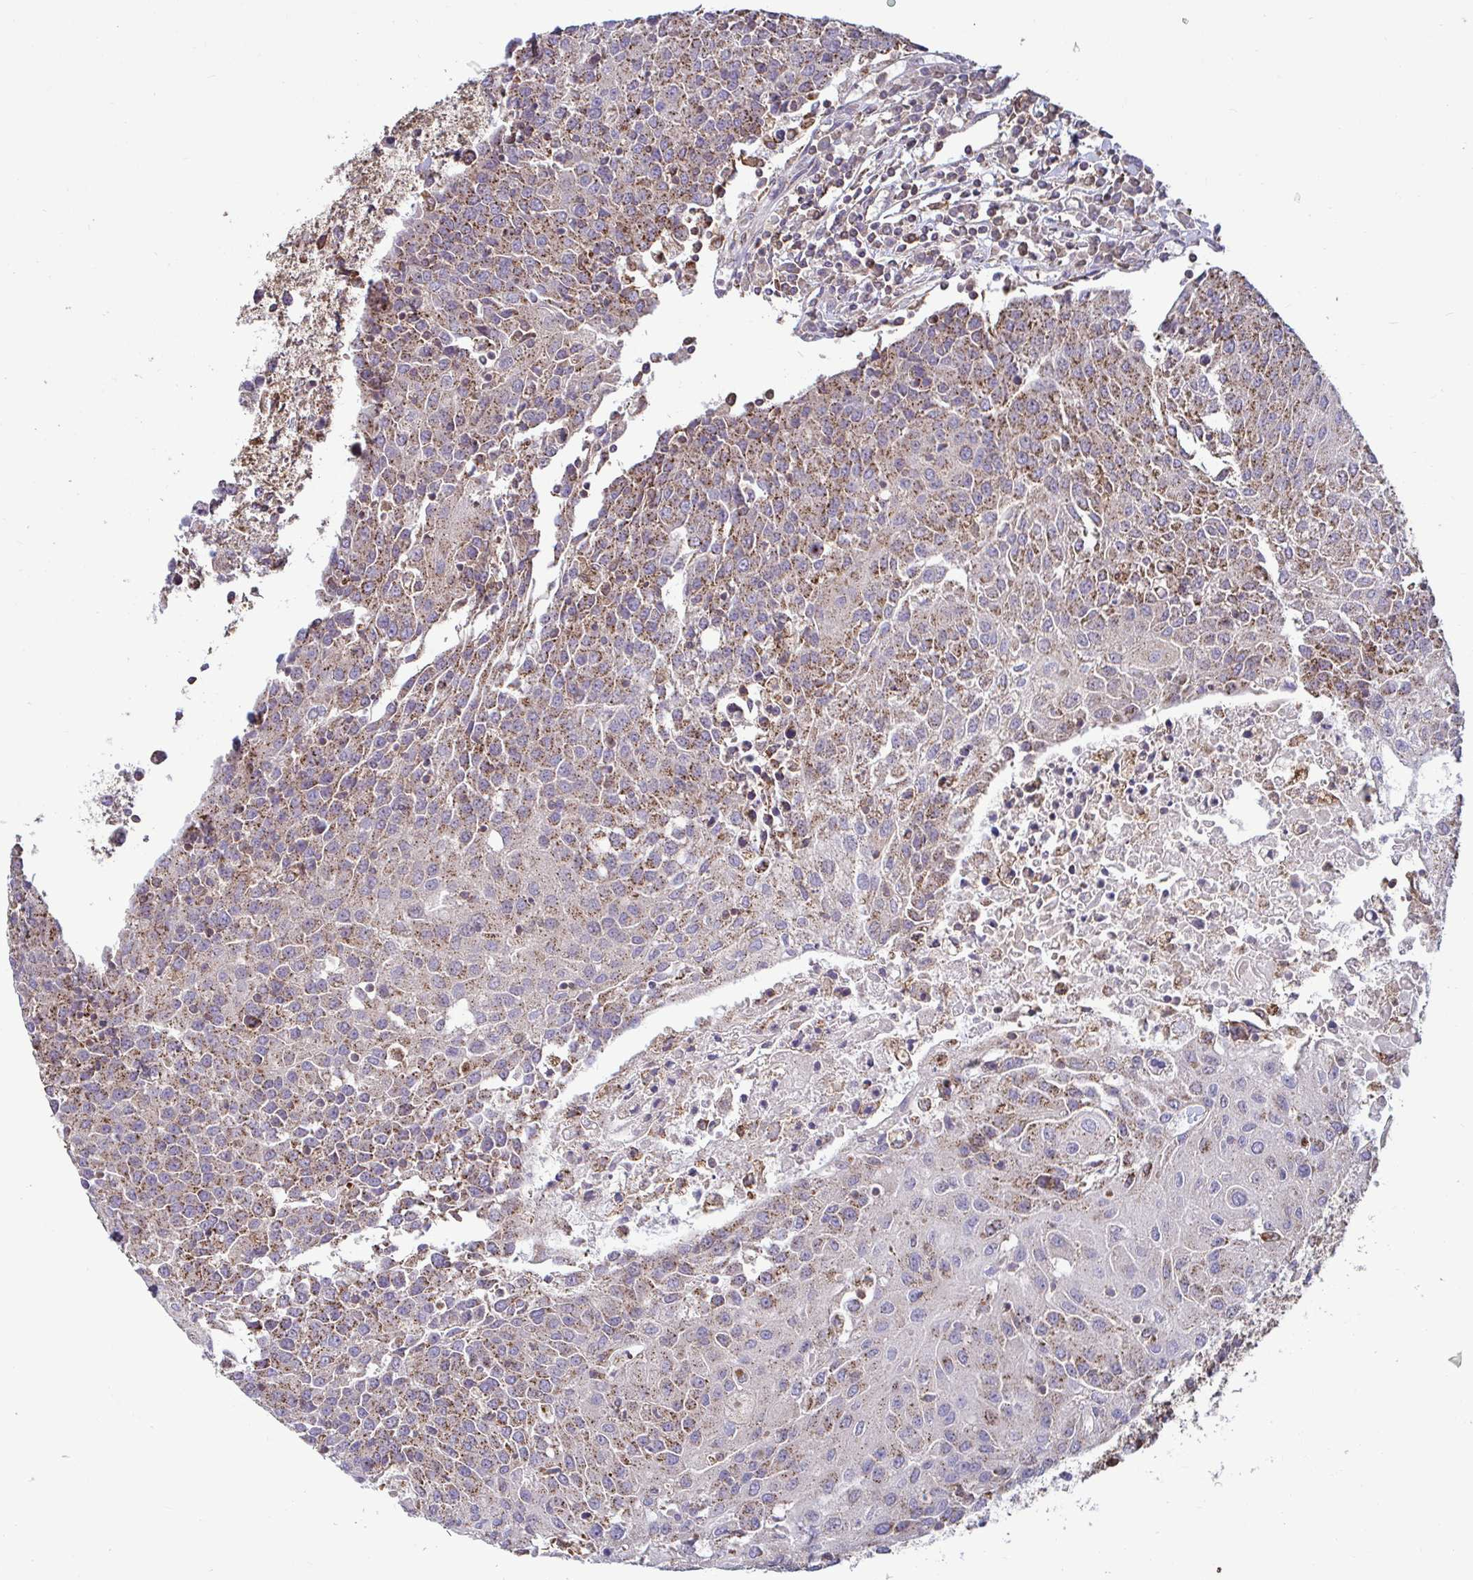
{"staining": {"intensity": "moderate", "quantity": "25%-75%", "location": "cytoplasmic/membranous"}, "tissue": "urothelial cancer", "cell_type": "Tumor cells", "image_type": "cancer", "snomed": [{"axis": "morphology", "description": "Urothelial carcinoma, High grade"}, {"axis": "topography", "description": "Urinary bladder"}], "caption": "There is medium levels of moderate cytoplasmic/membranous staining in tumor cells of urothelial cancer, as demonstrated by immunohistochemical staining (brown color).", "gene": "SPRY1", "patient": {"sex": "female", "age": 85}}